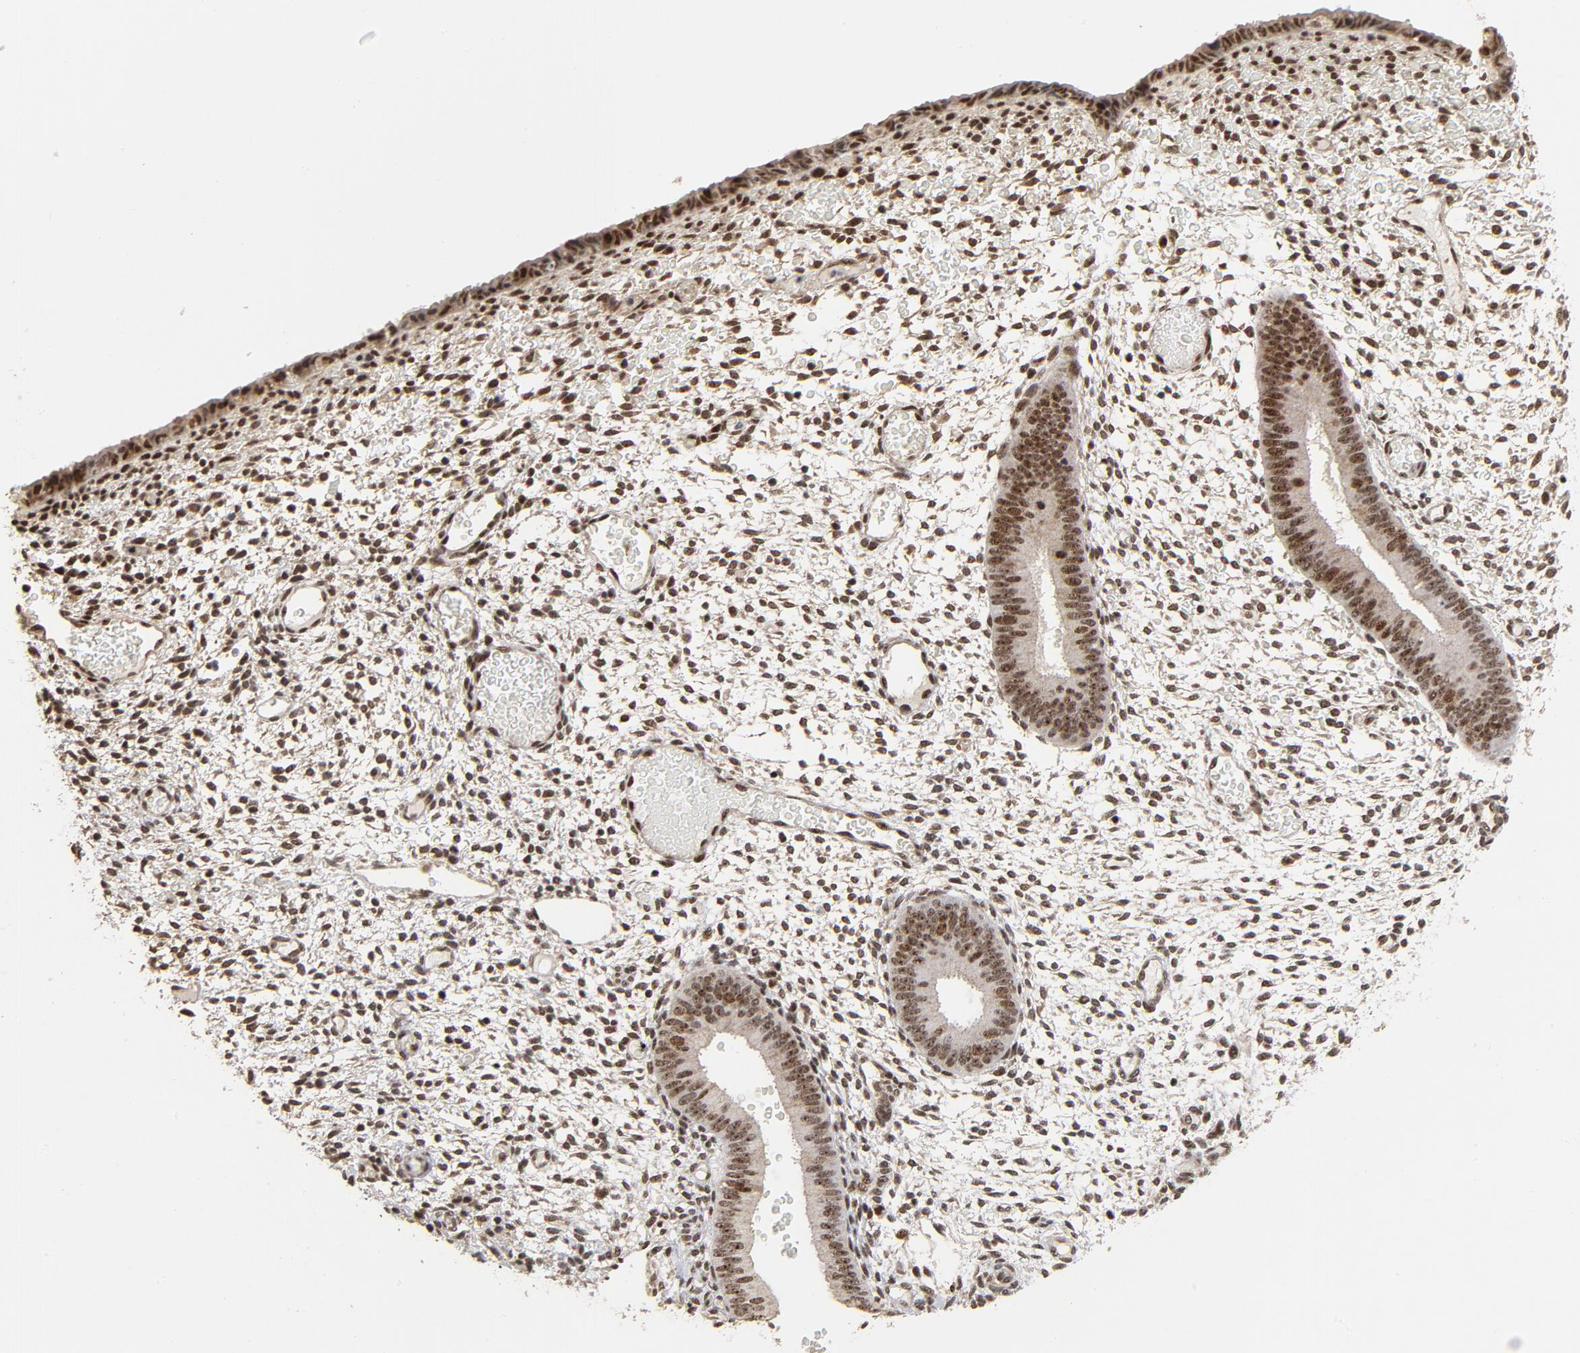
{"staining": {"intensity": "strong", "quantity": ">75%", "location": "nuclear"}, "tissue": "endometrium", "cell_type": "Cells in endometrial stroma", "image_type": "normal", "snomed": [{"axis": "morphology", "description": "Normal tissue, NOS"}, {"axis": "topography", "description": "Endometrium"}], "caption": "A brown stain labels strong nuclear expression of a protein in cells in endometrial stroma of unremarkable endometrium. The staining was performed using DAB to visualize the protein expression in brown, while the nuclei were stained in blue with hematoxylin (Magnification: 20x).", "gene": "TP53RK", "patient": {"sex": "female", "age": 42}}